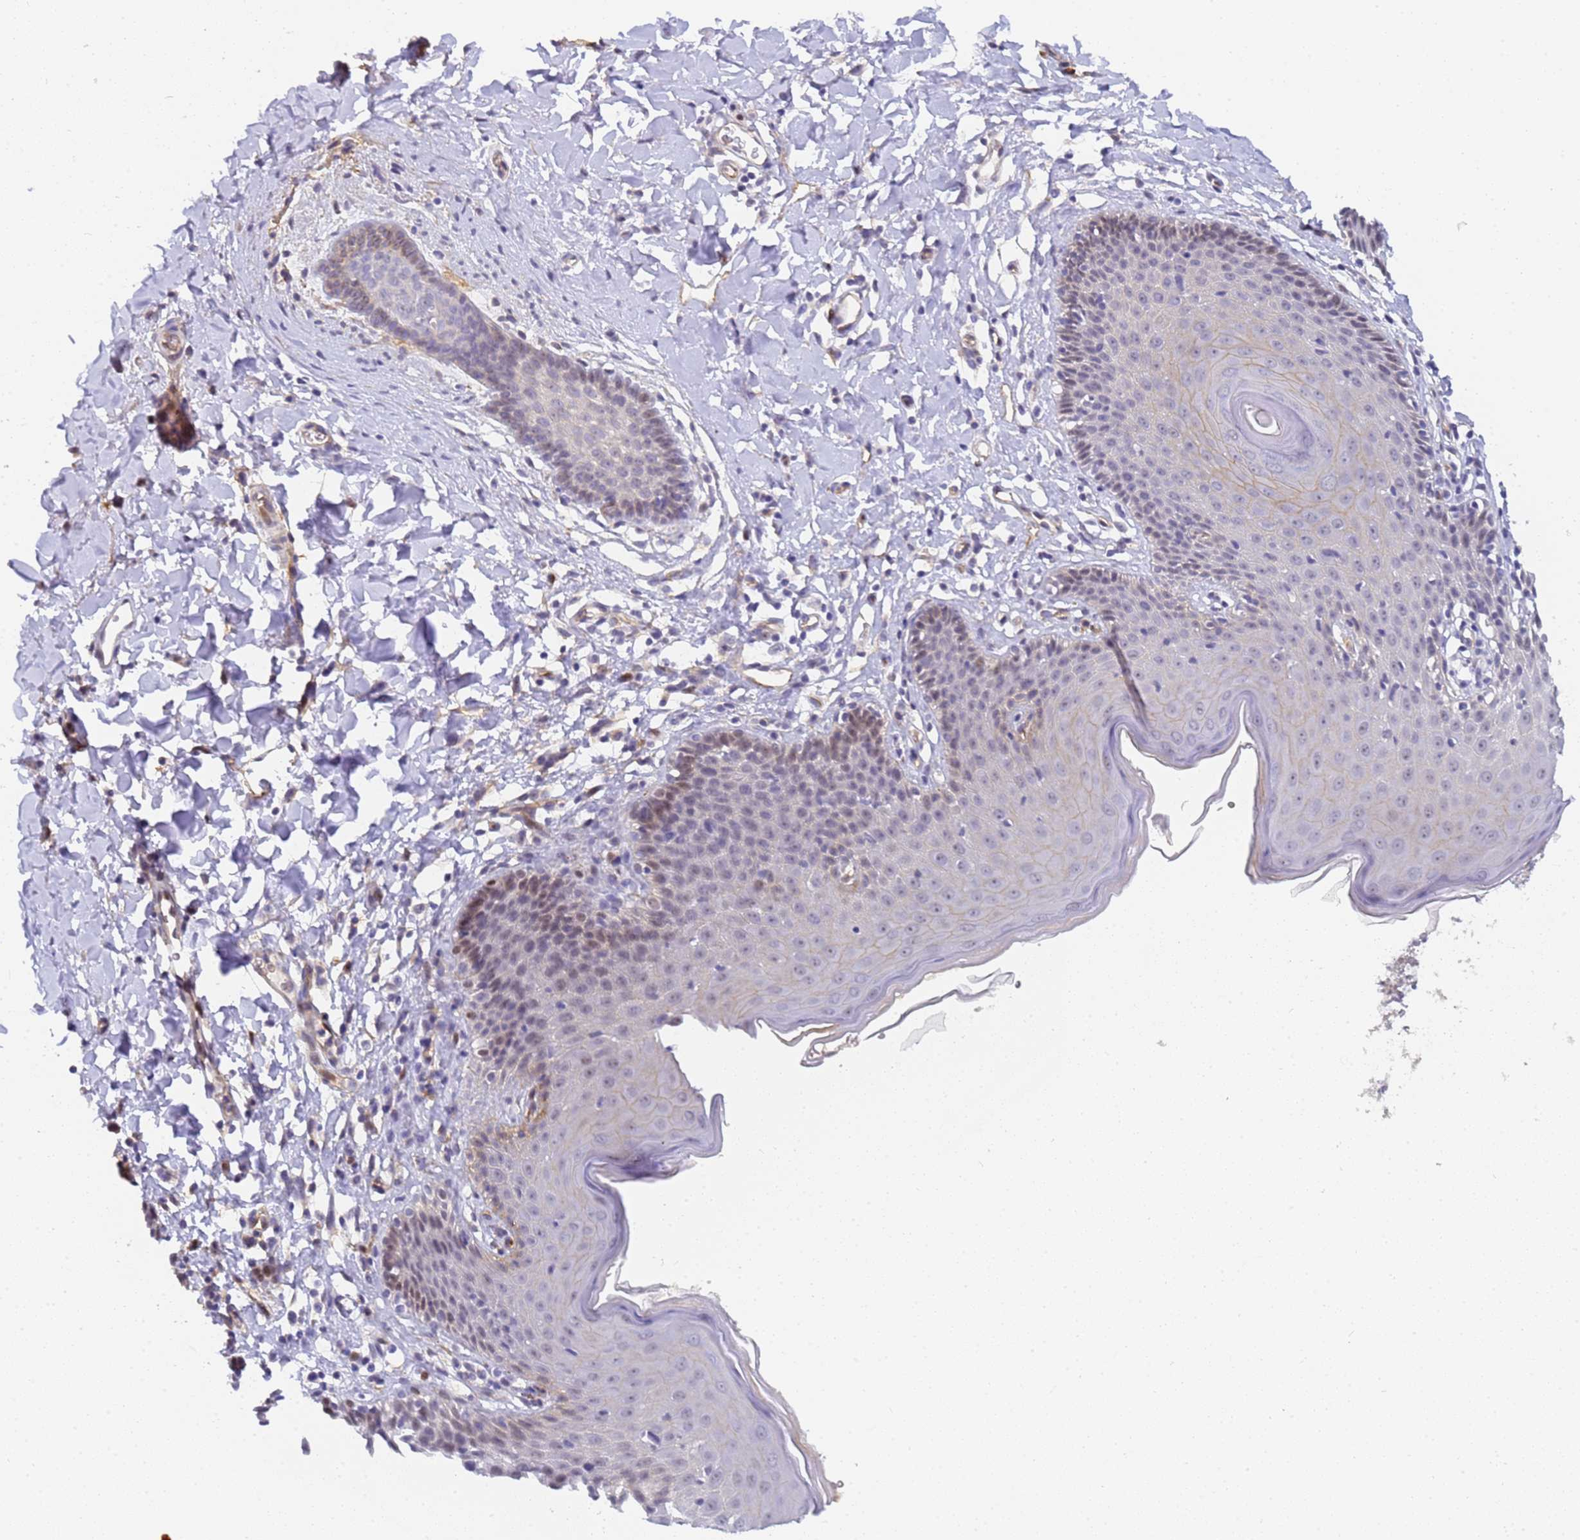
{"staining": {"intensity": "weak", "quantity": "<25%", "location": "nuclear"}, "tissue": "skin", "cell_type": "Epidermal cells", "image_type": "normal", "snomed": [{"axis": "morphology", "description": "Normal tissue, NOS"}, {"axis": "topography", "description": "Vulva"}], "caption": "DAB (3,3'-diaminobenzidine) immunohistochemical staining of unremarkable human skin displays no significant staining in epidermal cells.", "gene": "GON4L", "patient": {"sex": "female", "age": 68}}